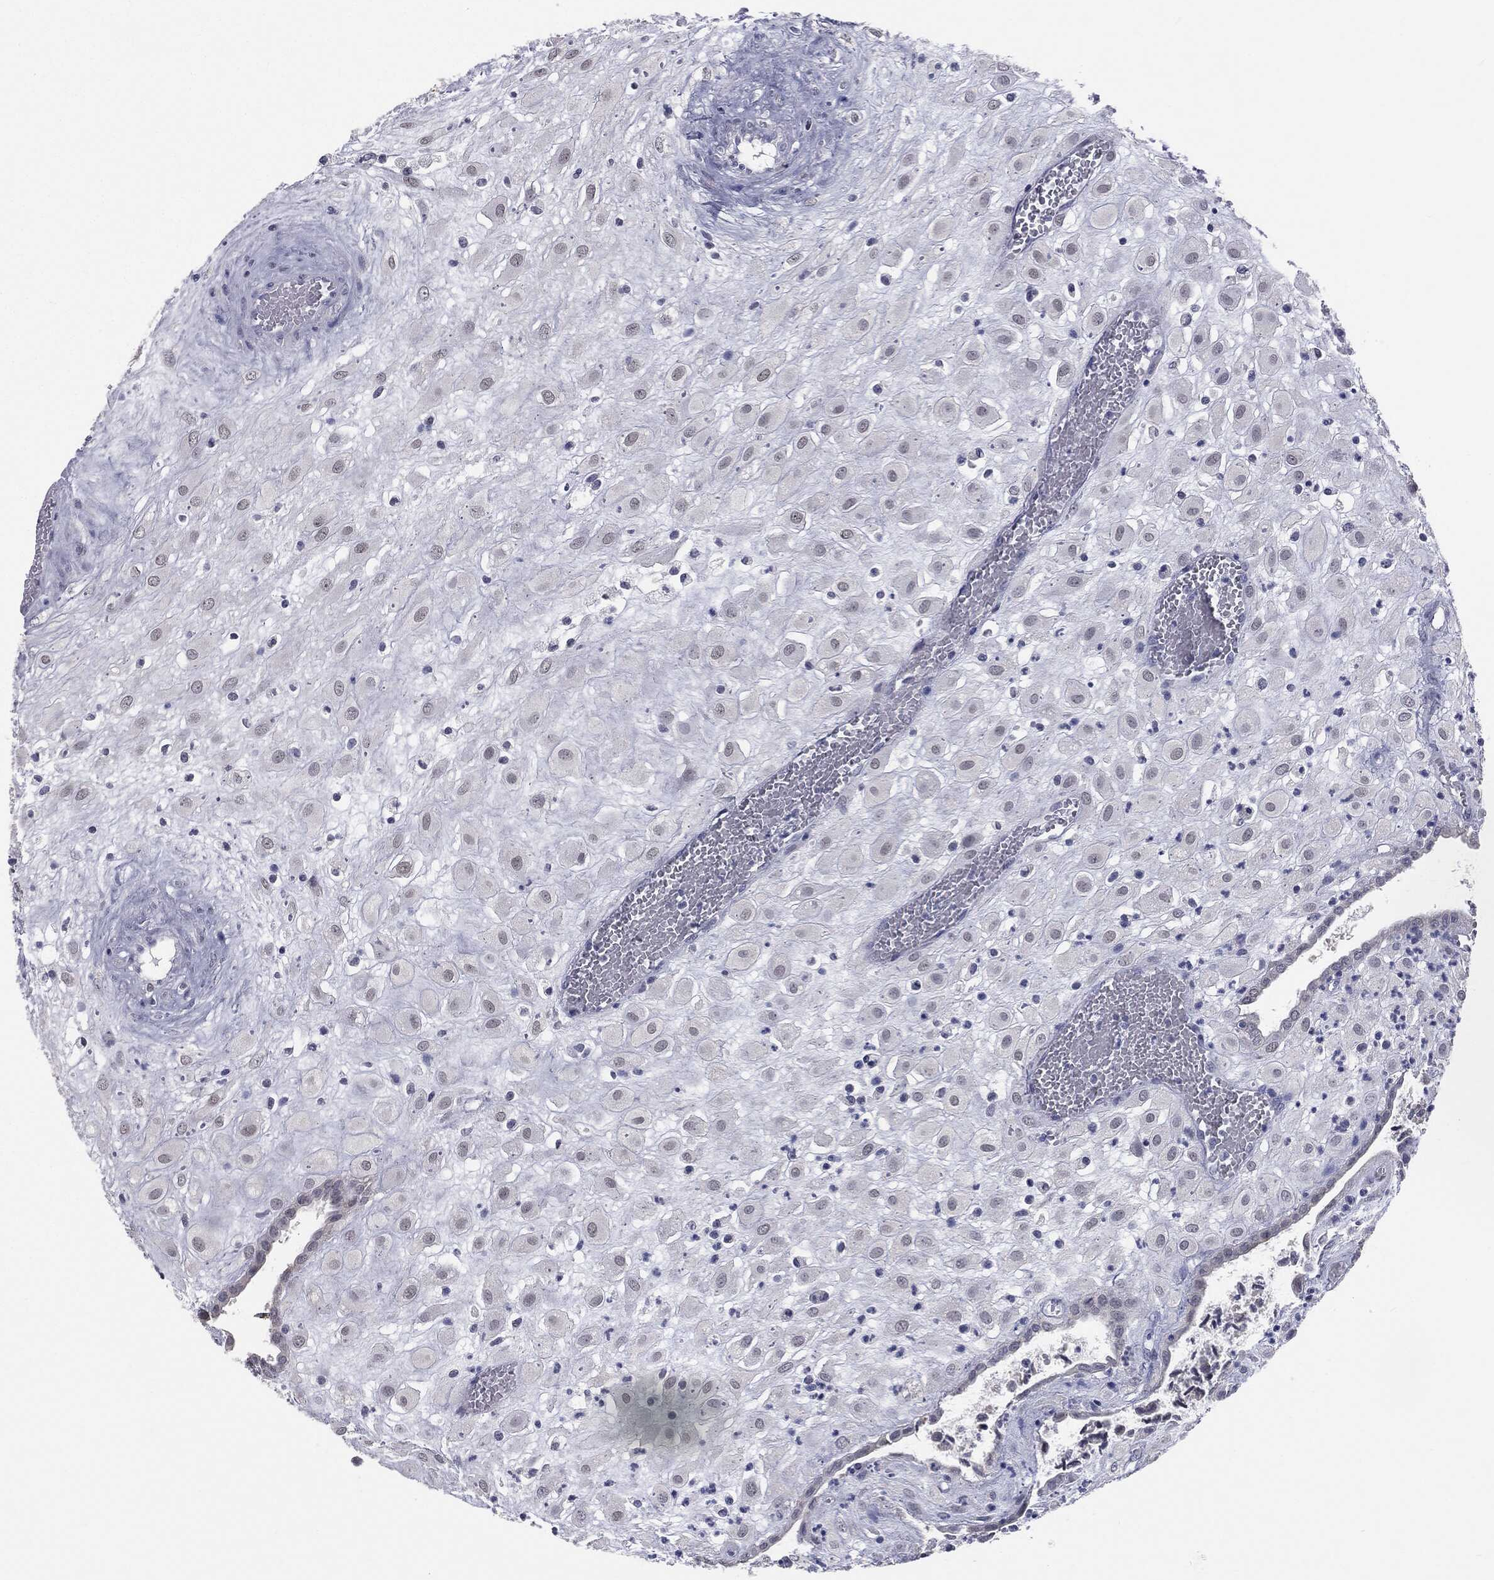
{"staining": {"intensity": "negative", "quantity": "none", "location": "none"}, "tissue": "placenta", "cell_type": "Decidual cells", "image_type": "normal", "snomed": [{"axis": "morphology", "description": "Normal tissue, NOS"}, {"axis": "topography", "description": "Placenta"}], "caption": "A micrograph of placenta stained for a protein shows no brown staining in decidual cells. The staining is performed using DAB (3,3'-diaminobenzidine) brown chromogen with nuclei counter-stained in using hematoxylin.", "gene": "DMKN", "patient": {"sex": "female", "age": 24}}